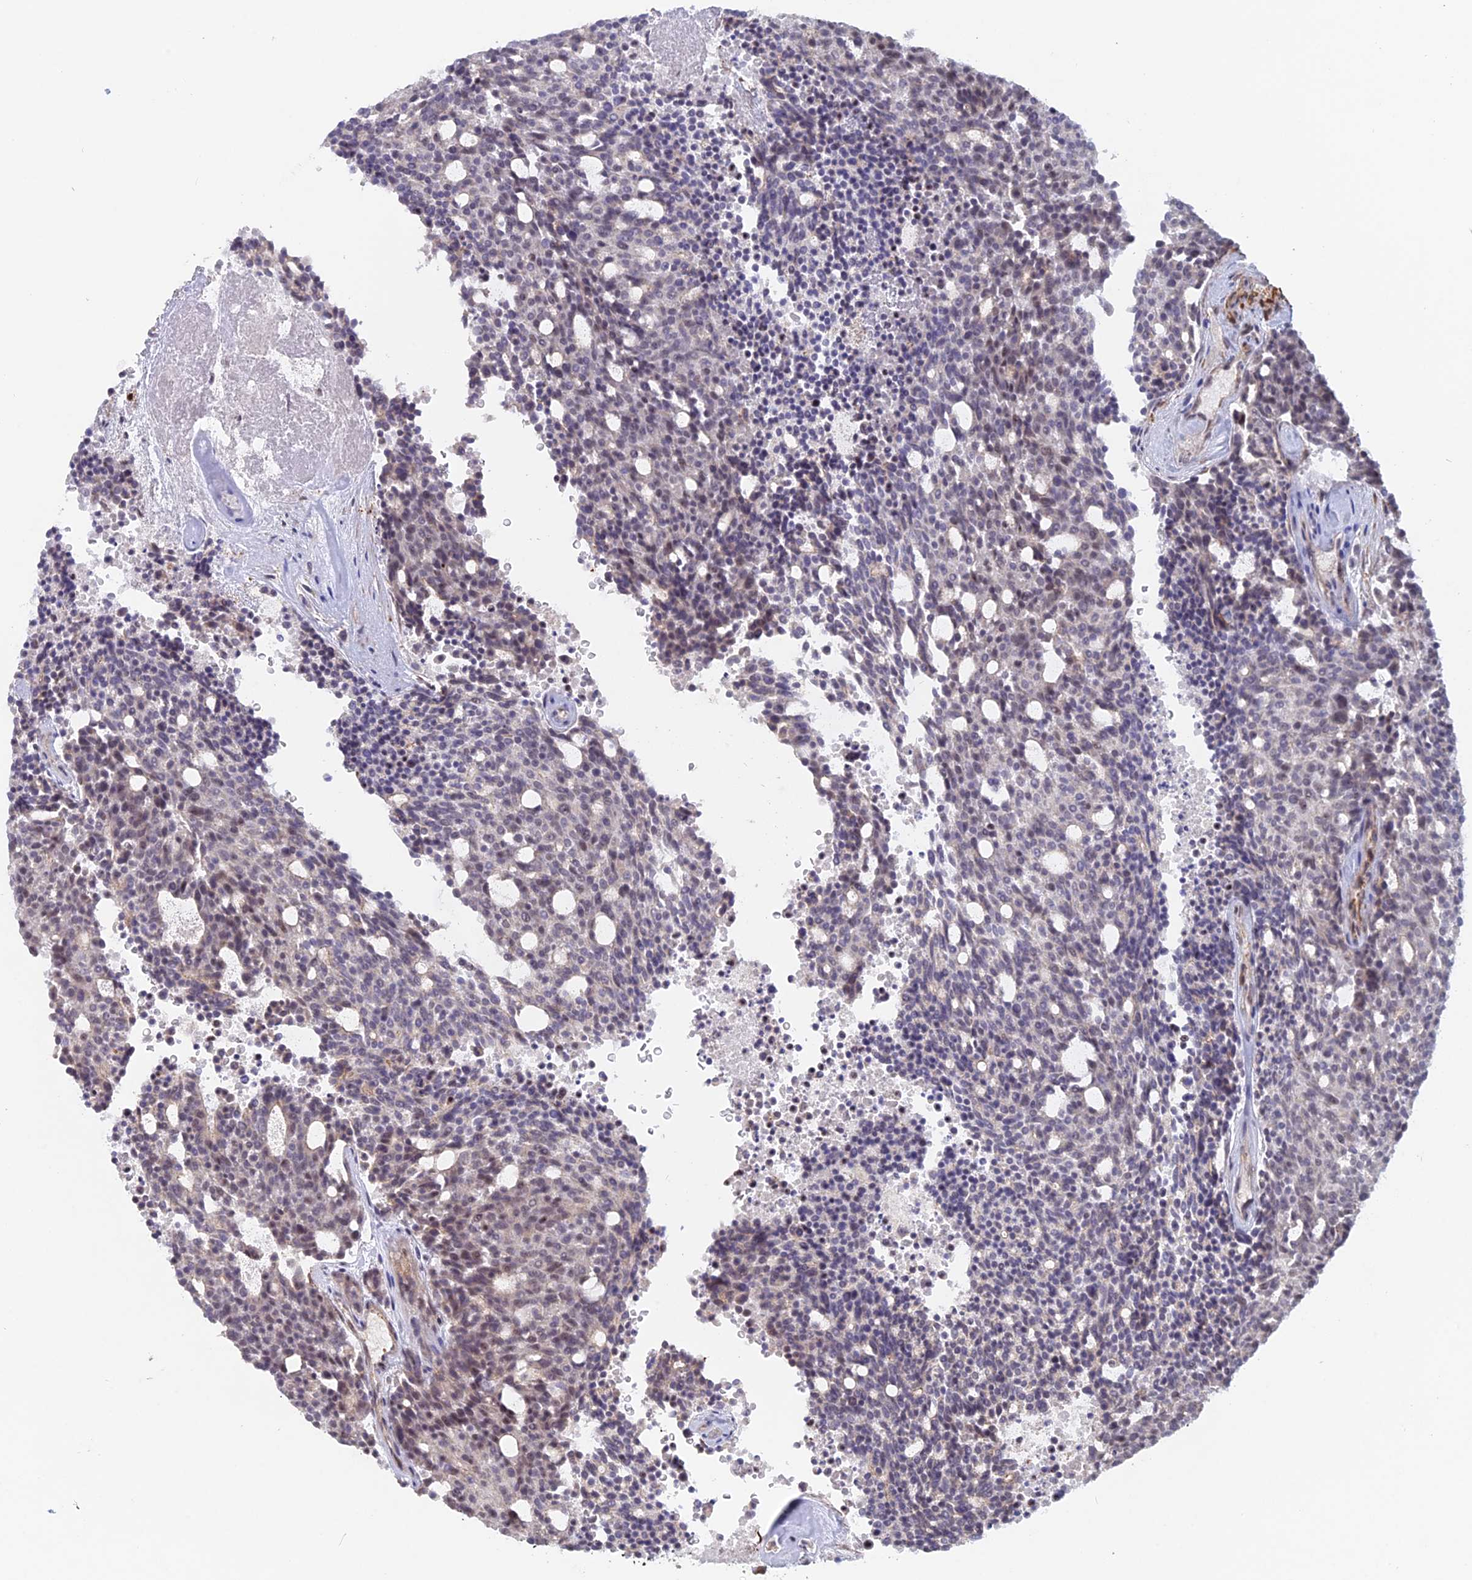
{"staining": {"intensity": "negative", "quantity": "none", "location": "none"}, "tissue": "carcinoid", "cell_type": "Tumor cells", "image_type": "cancer", "snomed": [{"axis": "morphology", "description": "Carcinoid, malignant, NOS"}, {"axis": "topography", "description": "Pancreas"}], "caption": "An image of human carcinoid is negative for staining in tumor cells.", "gene": "CCDC154", "patient": {"sex": "female", "age": 54}}